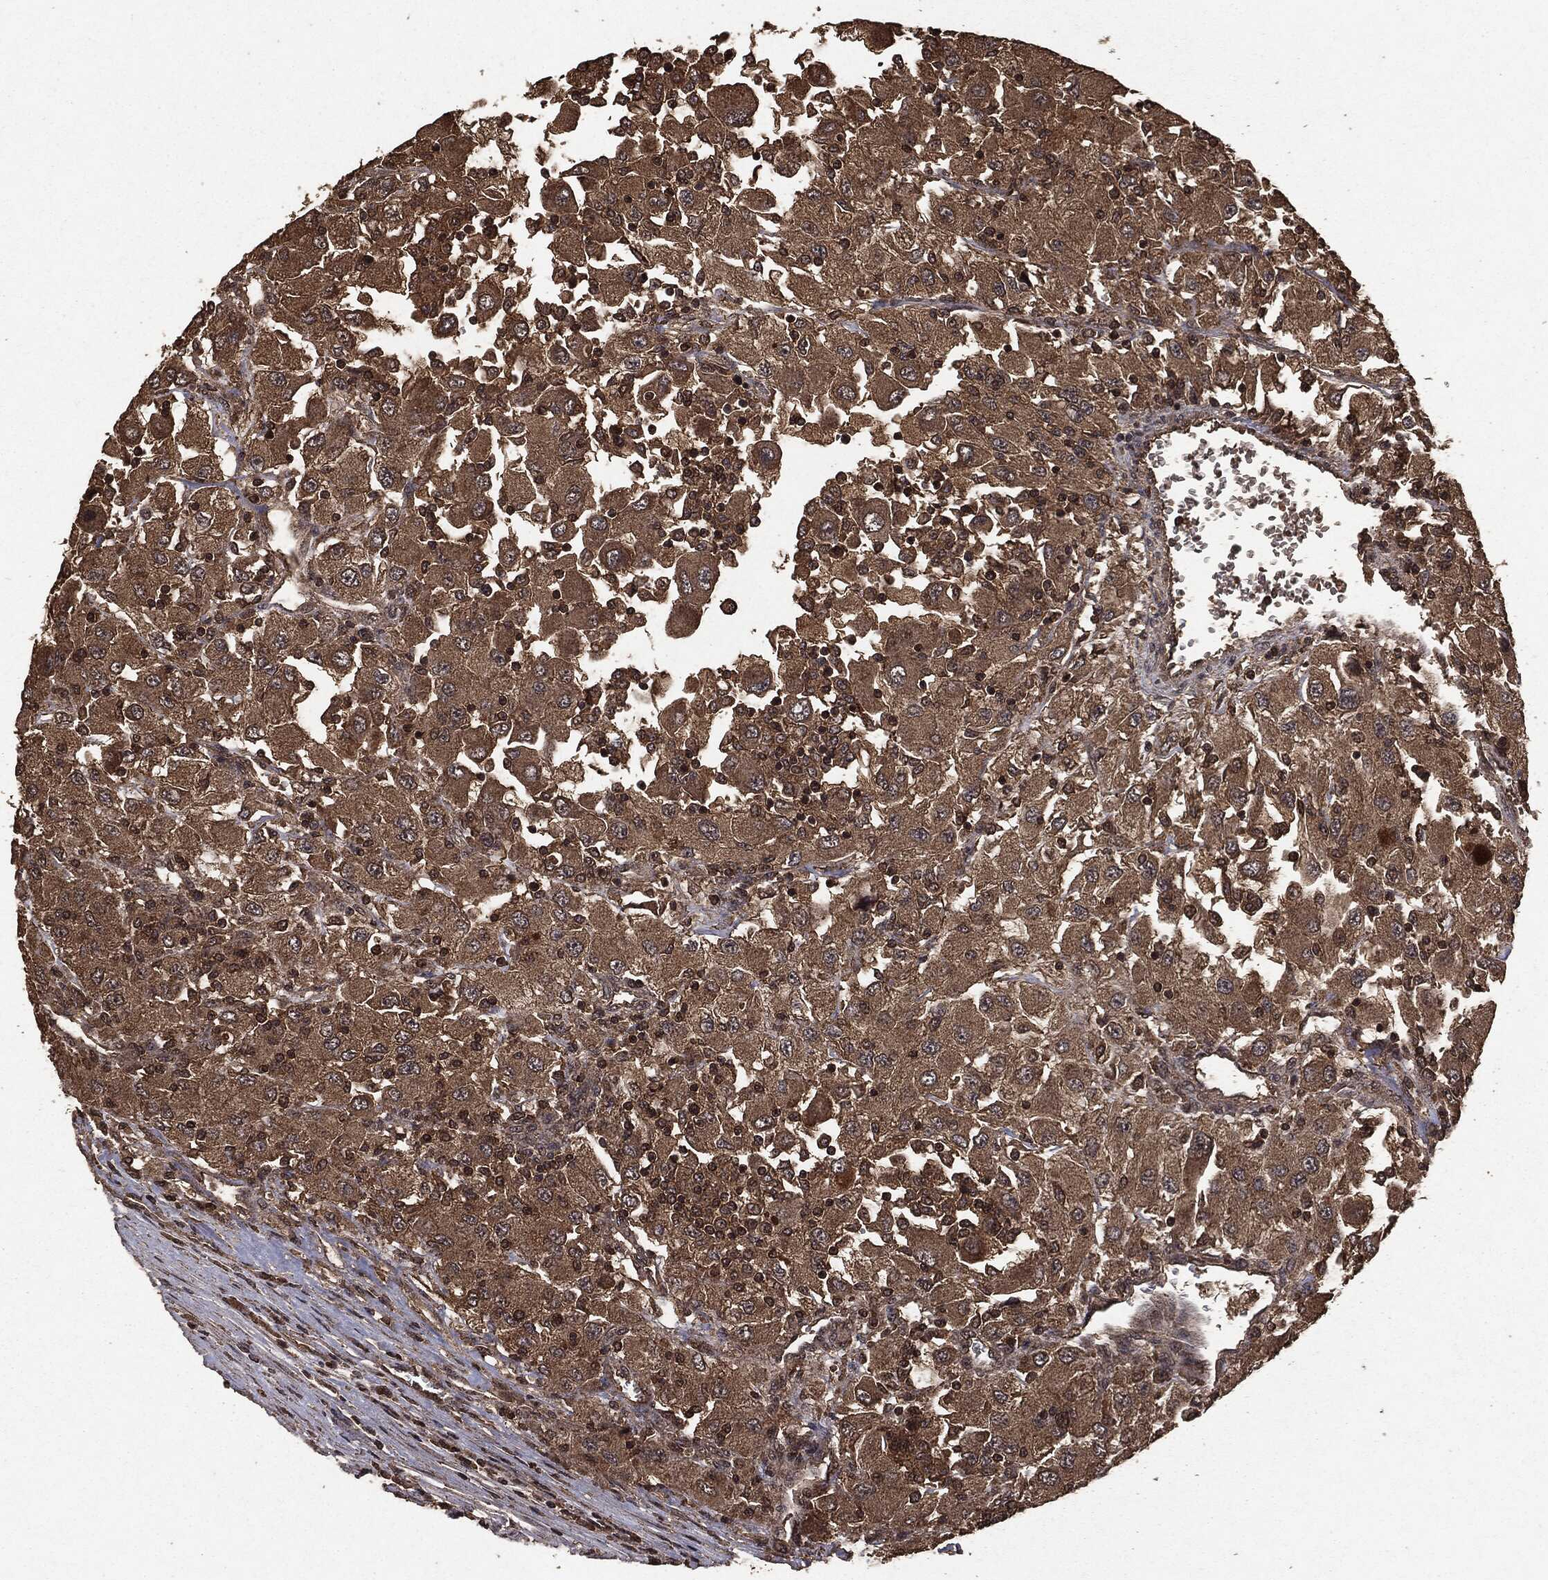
{"staining": {"intensity": "moderate", "quantity": "25%-75%", "location": "cytoplasmic/membranous"}, "tissue": "renal cancer", "cell_type": "Tumor cells", "image_type": "cancer", "snomed": [{"axis": "morphology", "description": "Adenocarcinoma, NOS"}, {"axis": "topography", "description": "Kidney"}], "caption": "Immunohistochemistry (IHC) of human renal cancer (adenocarcinoma) exhibits medium levels of moderate cytoplasmic/membranous staining in about 25%-75% of tumor cells.", "gene": "NME1", "patient": {"sex": "female", "age": 67}}